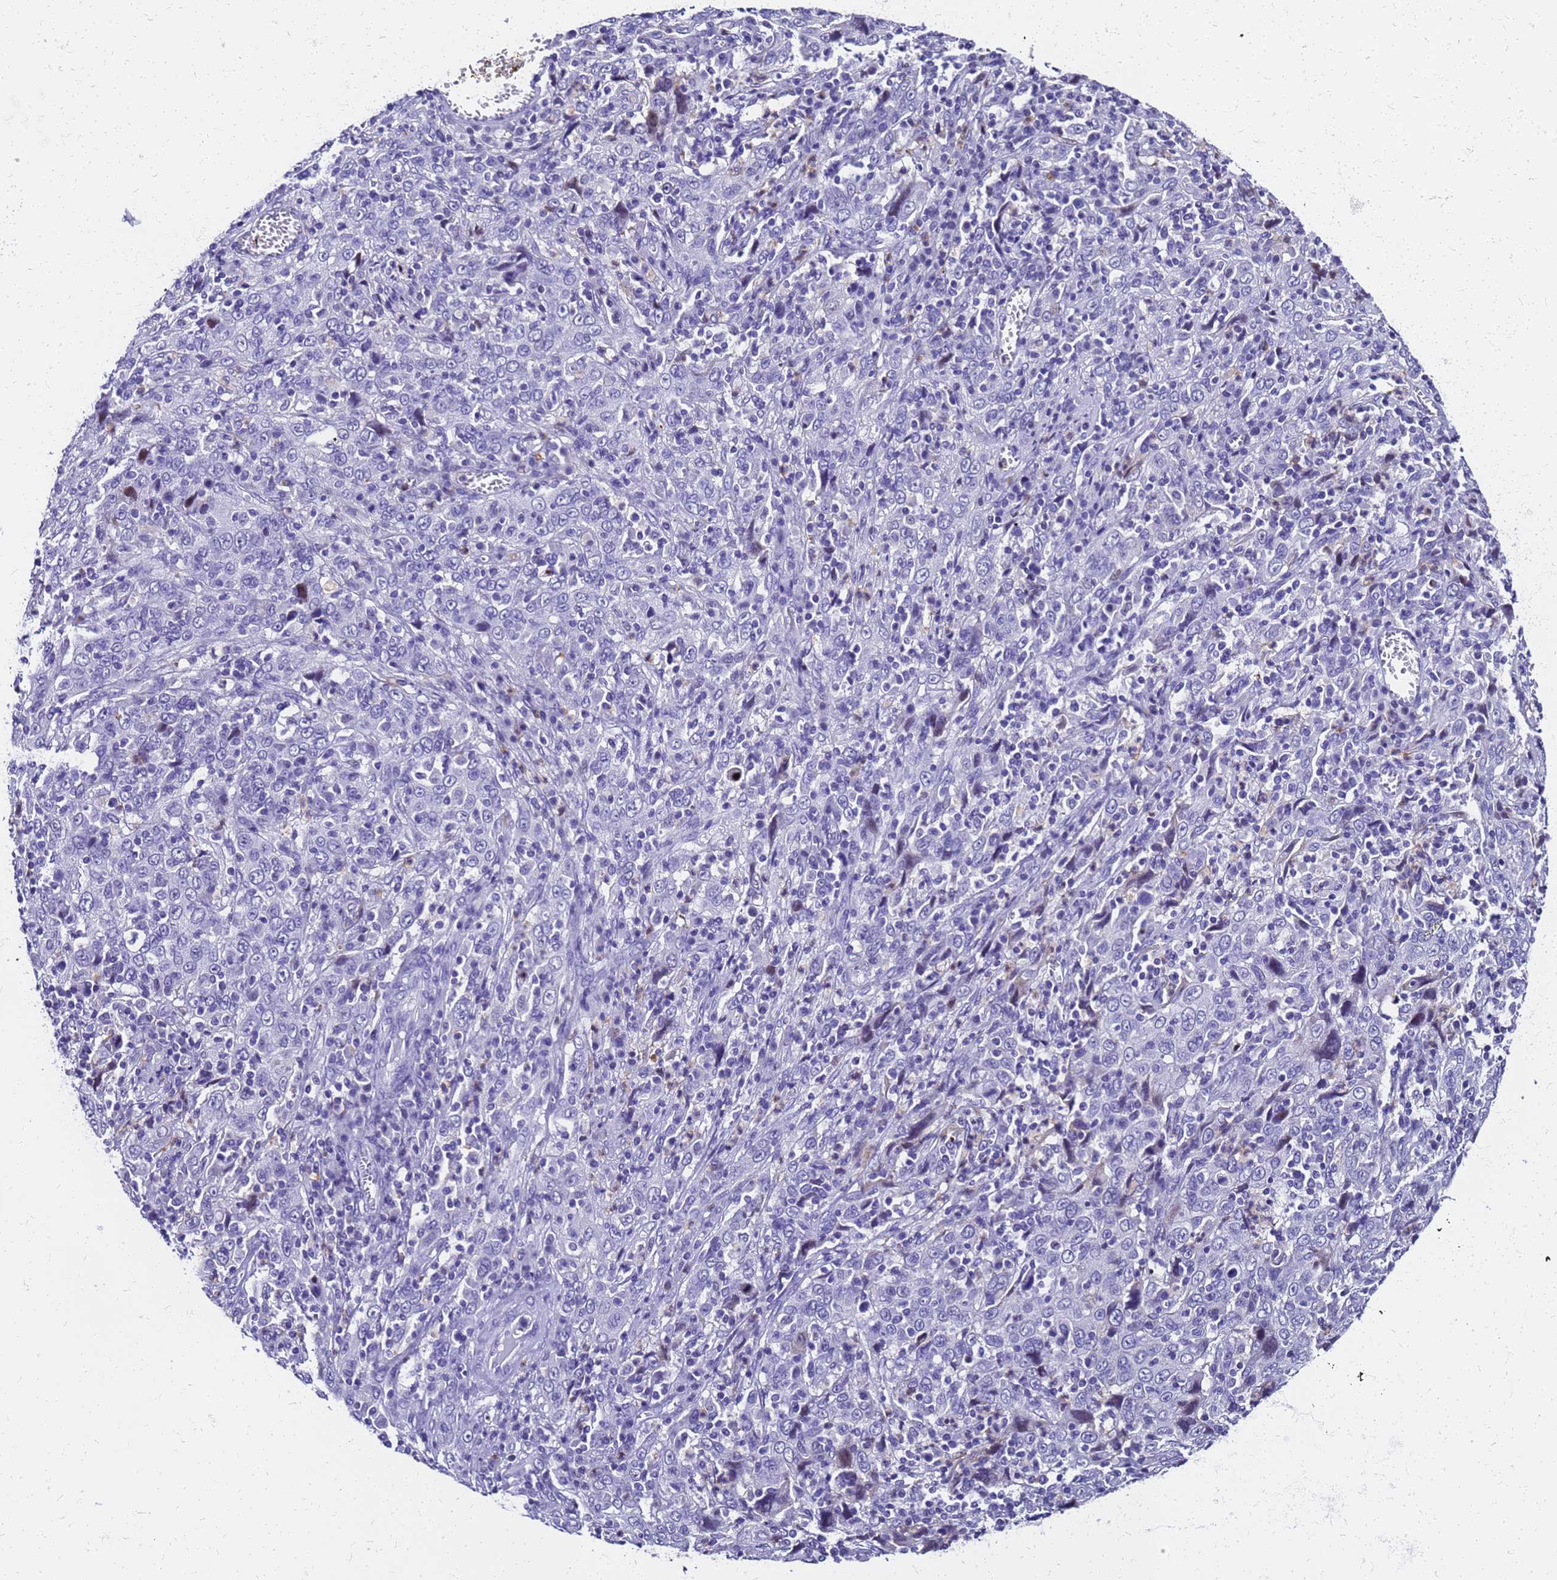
{"staining": {"intensity": "negative", "quantity": "none", "location": "none"}, "tissue": "cervical cancer", "cell_type": "Tumor cells", "image_type": "cancer", "snomed": [{"axis": "morphology", "description": "Squamous cell carcinoma, NOS"}, {"axis": "topography", "description": "Cervix"}], "caption": "The immunohistochemistry (IHC) image has no significant expression in tumor cells of squamous cell carcinoma (cervical) tissue.", "gene": "SMIM21", "patient": {"sex": "female", "age": 46}}